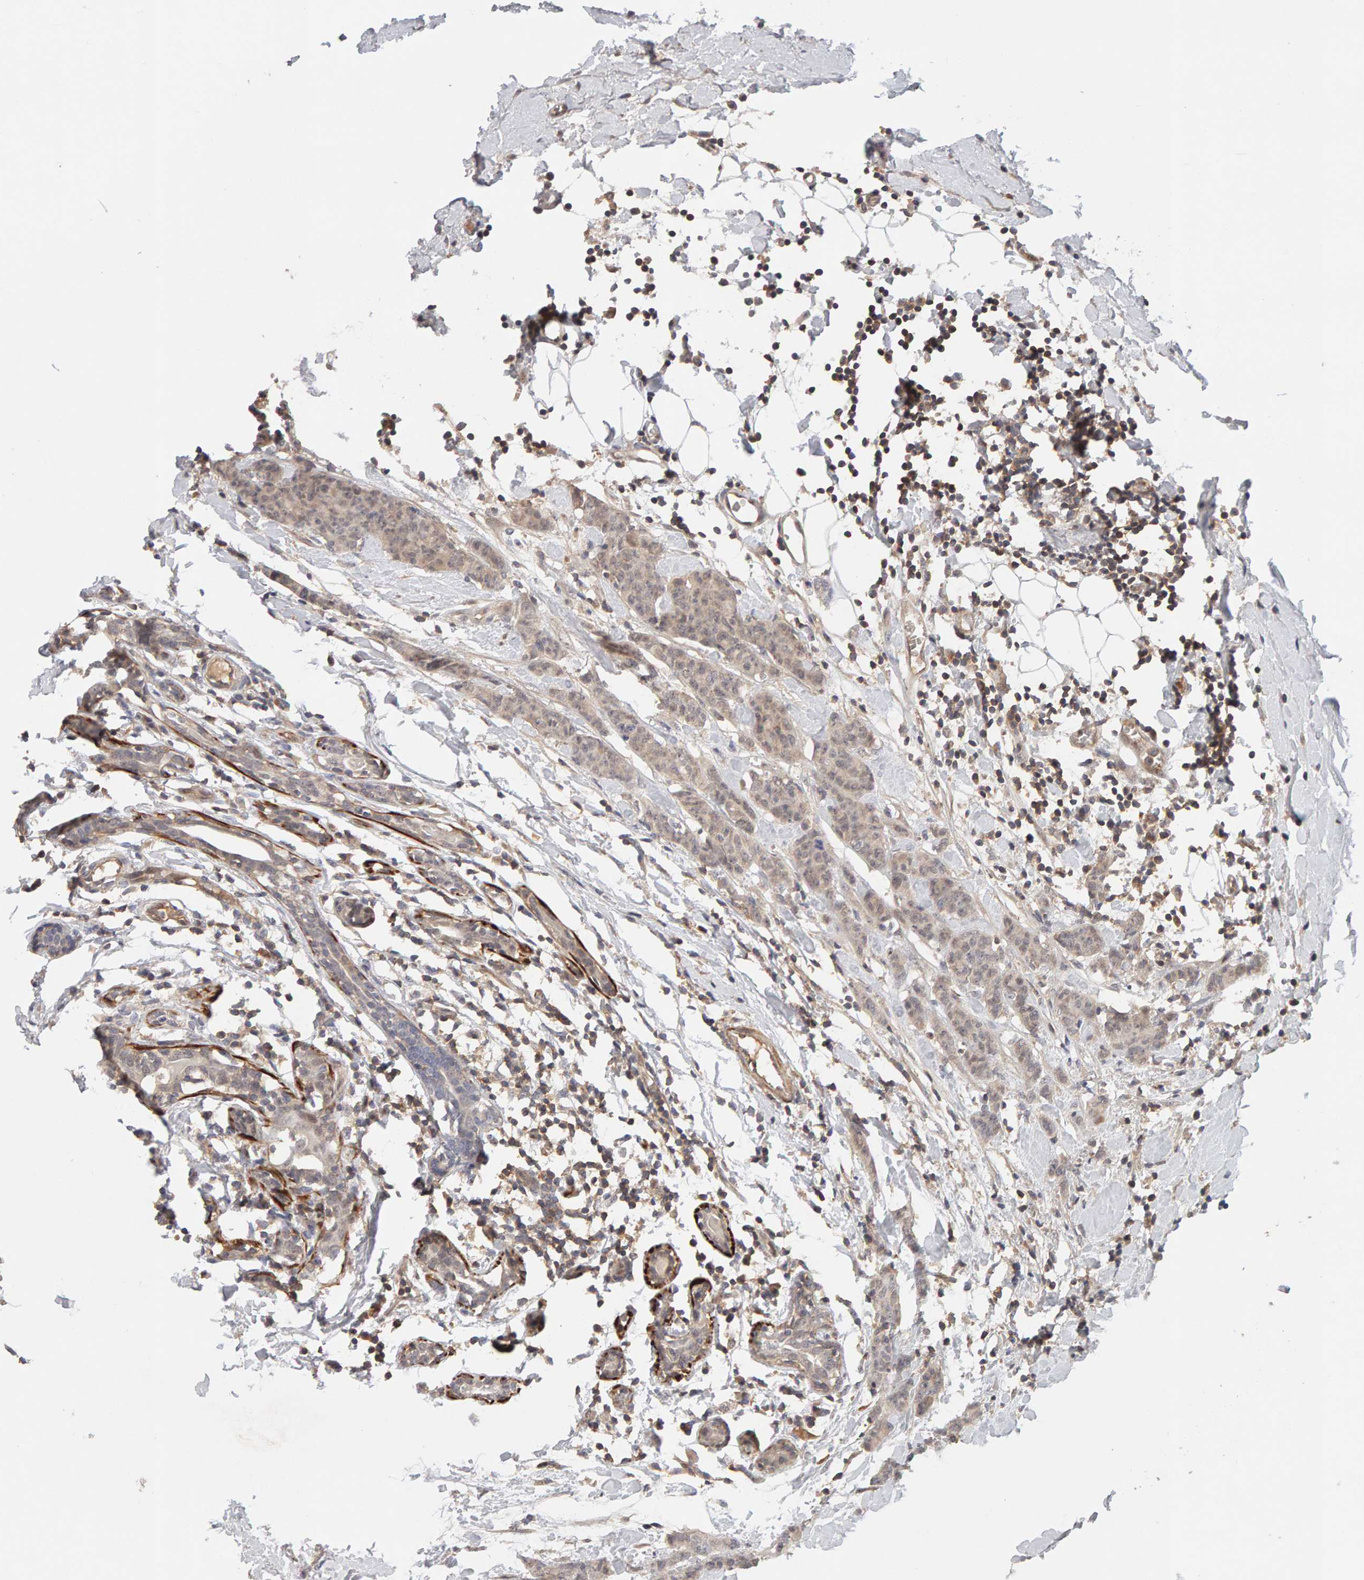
{"staining": {"intensity": "weak", "quantity": ">75%", "location": "cytoplasmic/membranous"}, "tissue": "breast cancer", "cell_type": "Tumor cells", "image_type": "cancer", "snomed": [{"axis": "morphology", "description": "Normal tissue, NOS"}, {"axis": "morphology", "description": "Duct carcinoma"}, {"axis": "topography", "description": "Breast"}], "caption": "A photomicrograph of human breast cancer stained for a protein reveals weak cytoplasmic/membranous brown staining in tumor cells. (DAB (3,3'-diaminobenzidine) IHC with brightfield microscopy, high magnification).", "gene": "NUDCD1", "patient": {"sex": "female", "age": 40}}